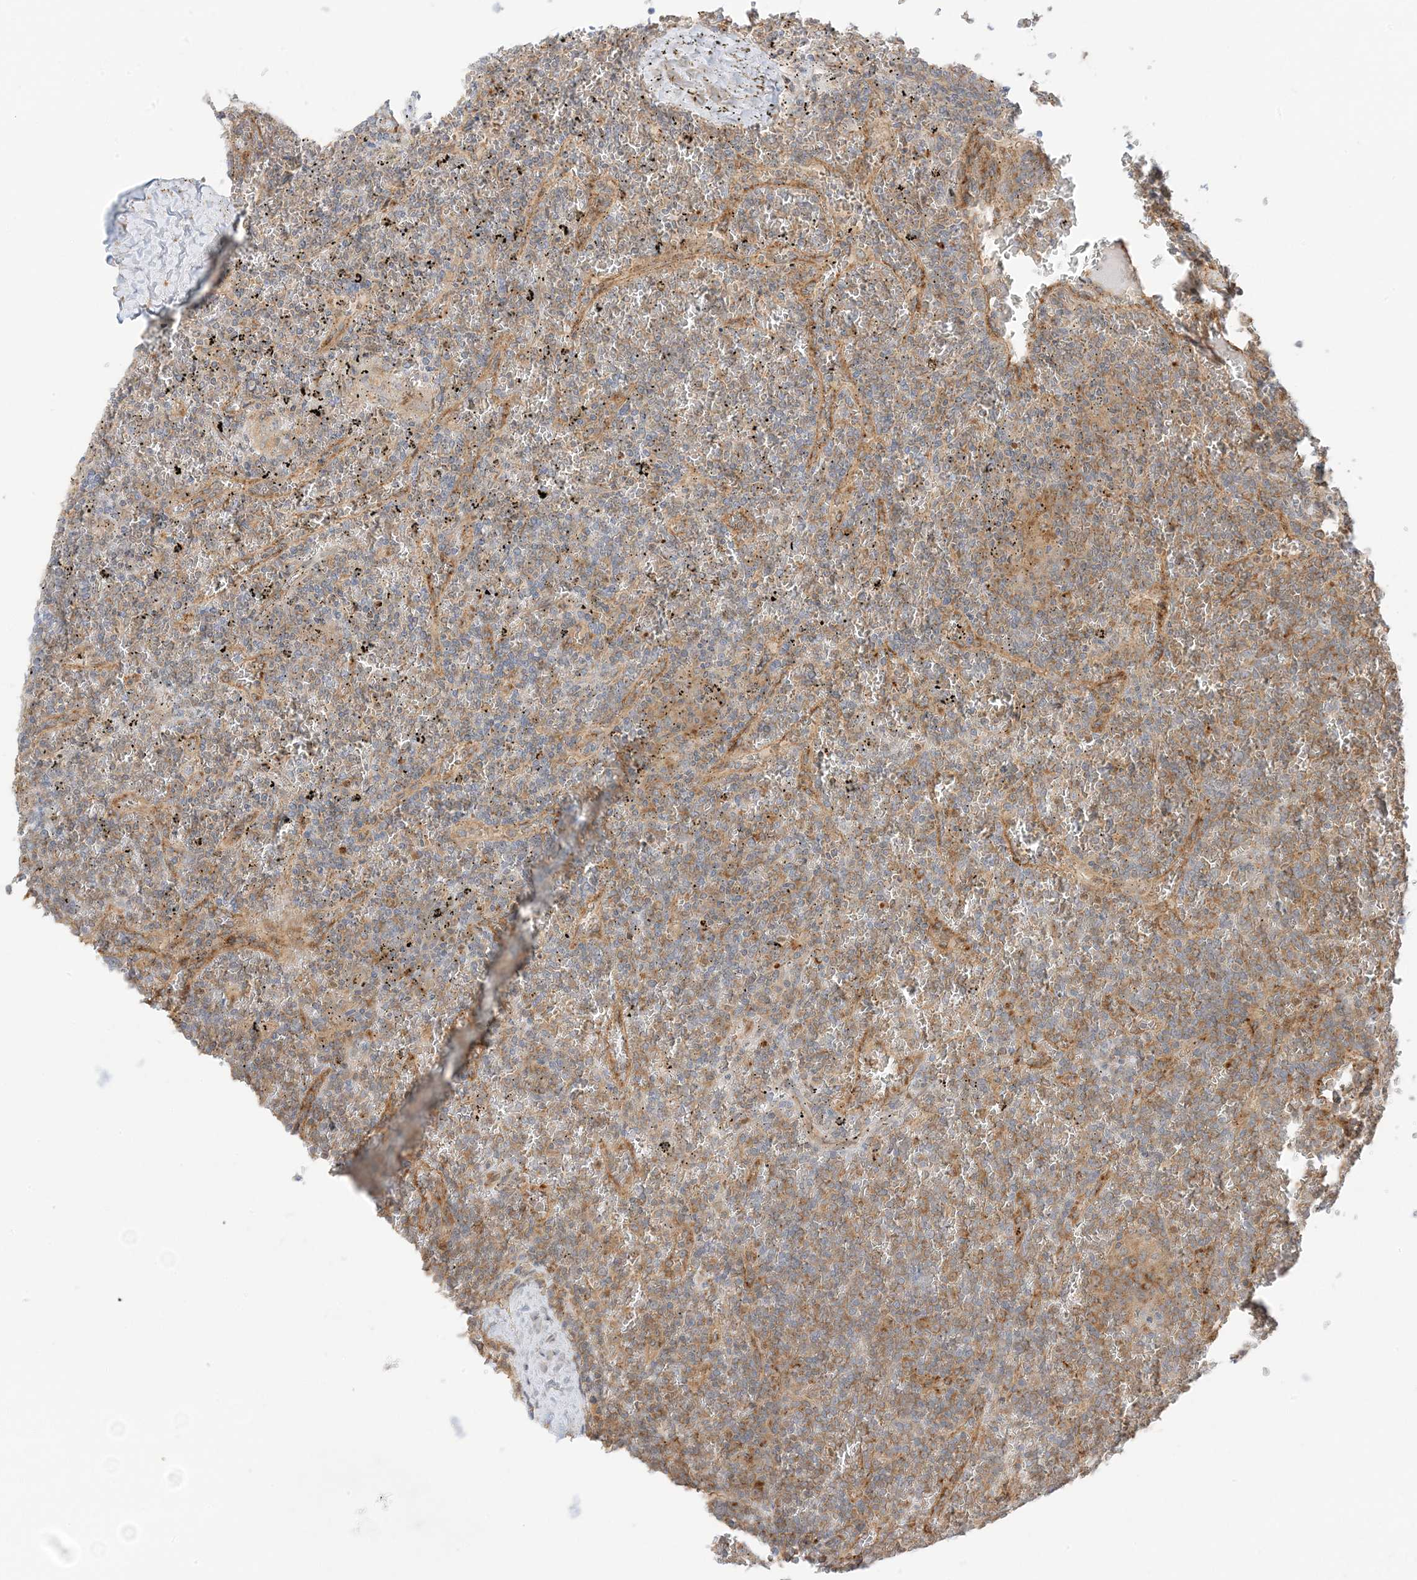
{"staining": {"intensity": "negative", "quantity": "none", "location": "none"}, "tissue": "lymphoma", "cell_type": "Tumor cells", "image_type": "cancer", "snomed": [{"axis": "morphology", "description": "Malignant lymphoma, non-Hodgkin's type, Low grade"}, {"axis": "topography", "description": "Spleen"}], "caption": "The image demonstrates no significant positivity in tumor cells of lymphoma.", "gene": "UBAP2L", "patient": {"sex": "female", "age": 19}}